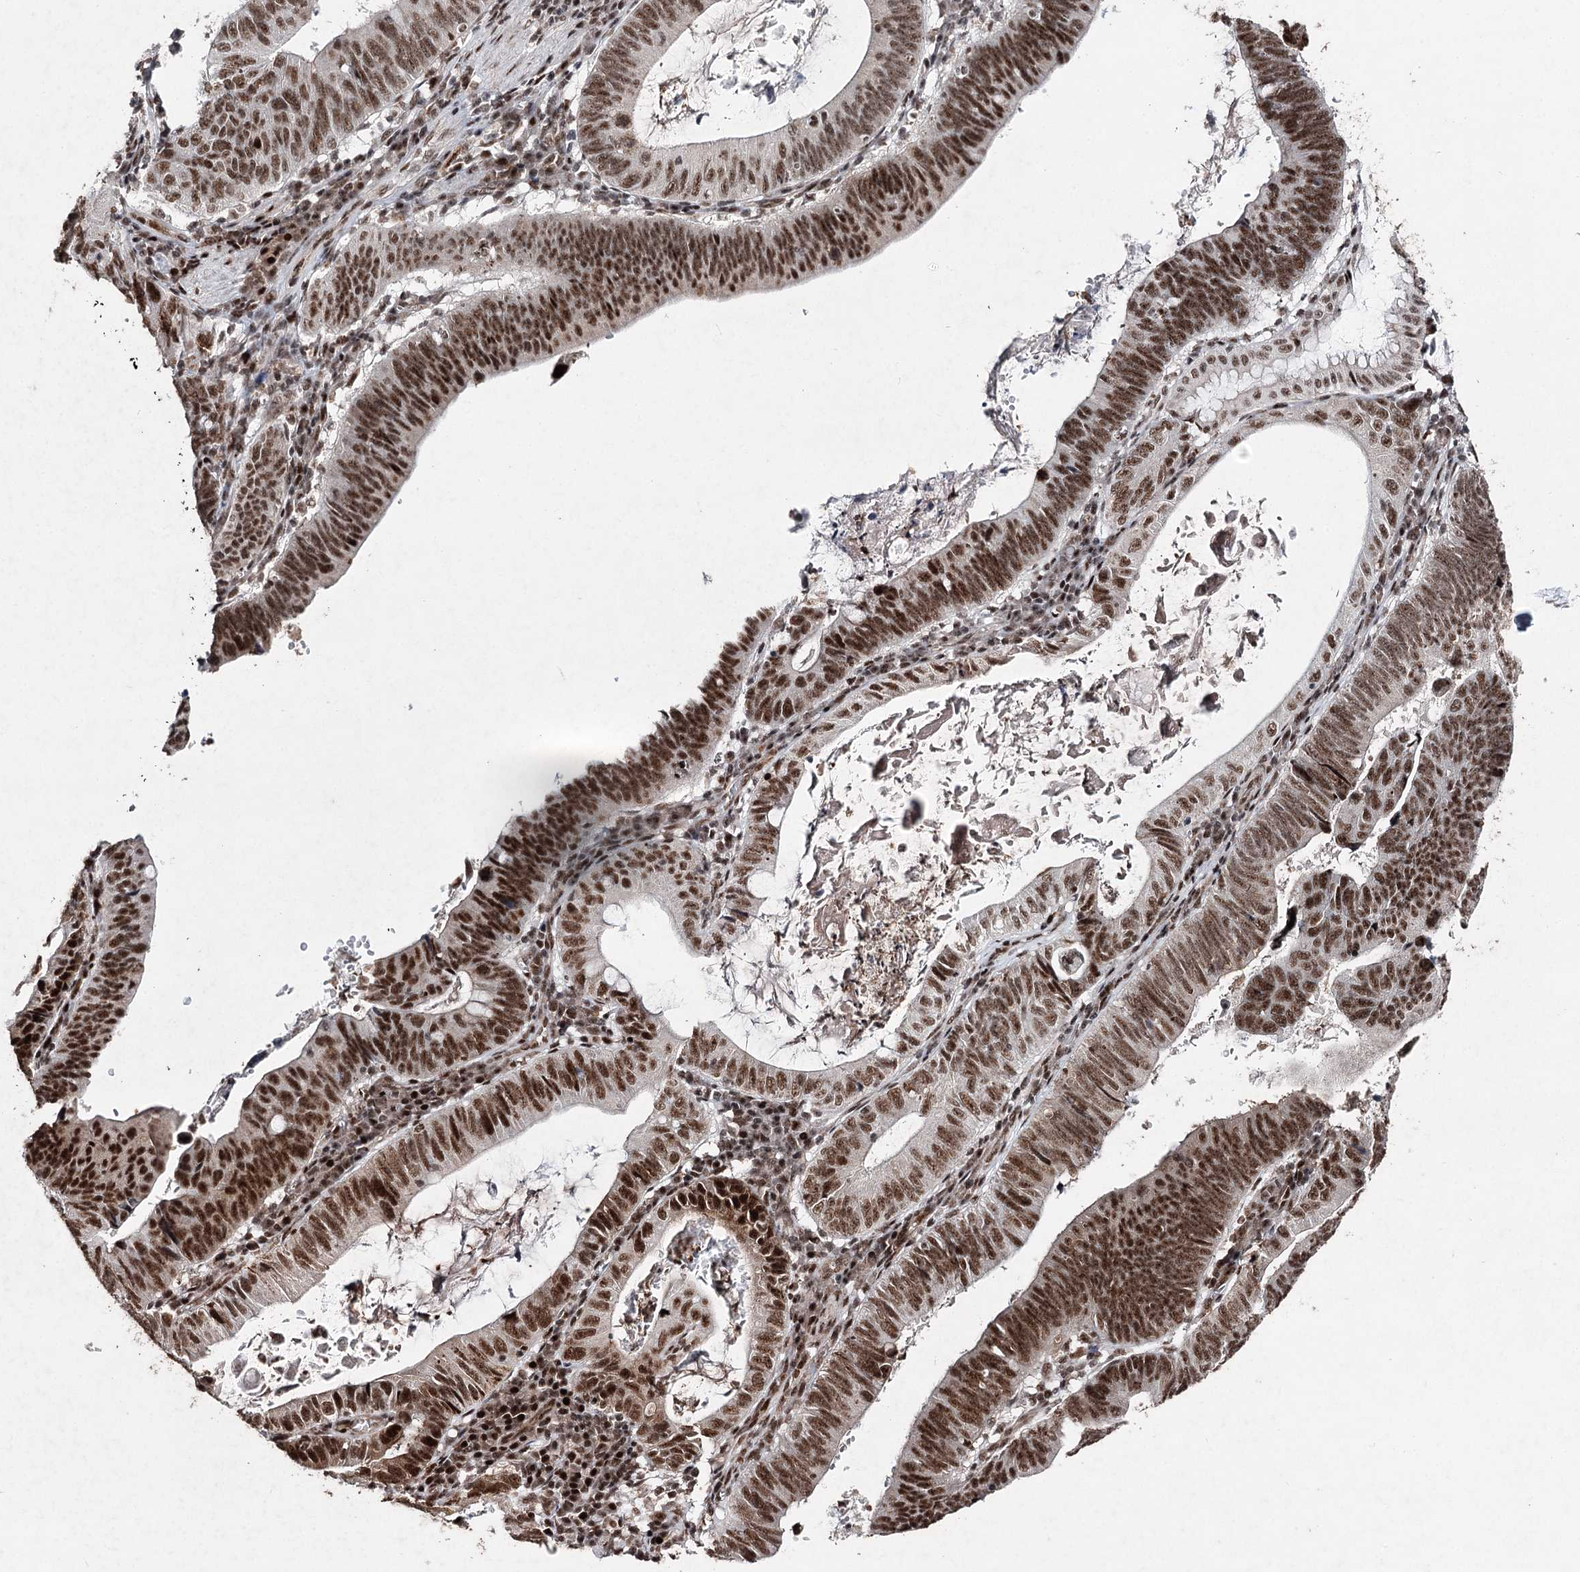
{"staining": {"intensity": "strong", "quantity": ">75%", "location": "nuclear"}, "tissue": "stomach cancer", "cell_type": "Tumor cells", "image_type": "cancer", "snomed": [{"axis": "morphology", "description": "Adenocarcinoma, NOS"}, {"axis": "topography", "description": "Stomach"}], "caption": "A photomicrograph showing strong nuclear expression in approximately >75% of tumor cells in stomach cancer (adenocarcinoma), as visualized by brown immunohistochemical staining.", "gene": "PDCD4", "patient": {"sex": "male", "age": 59}}